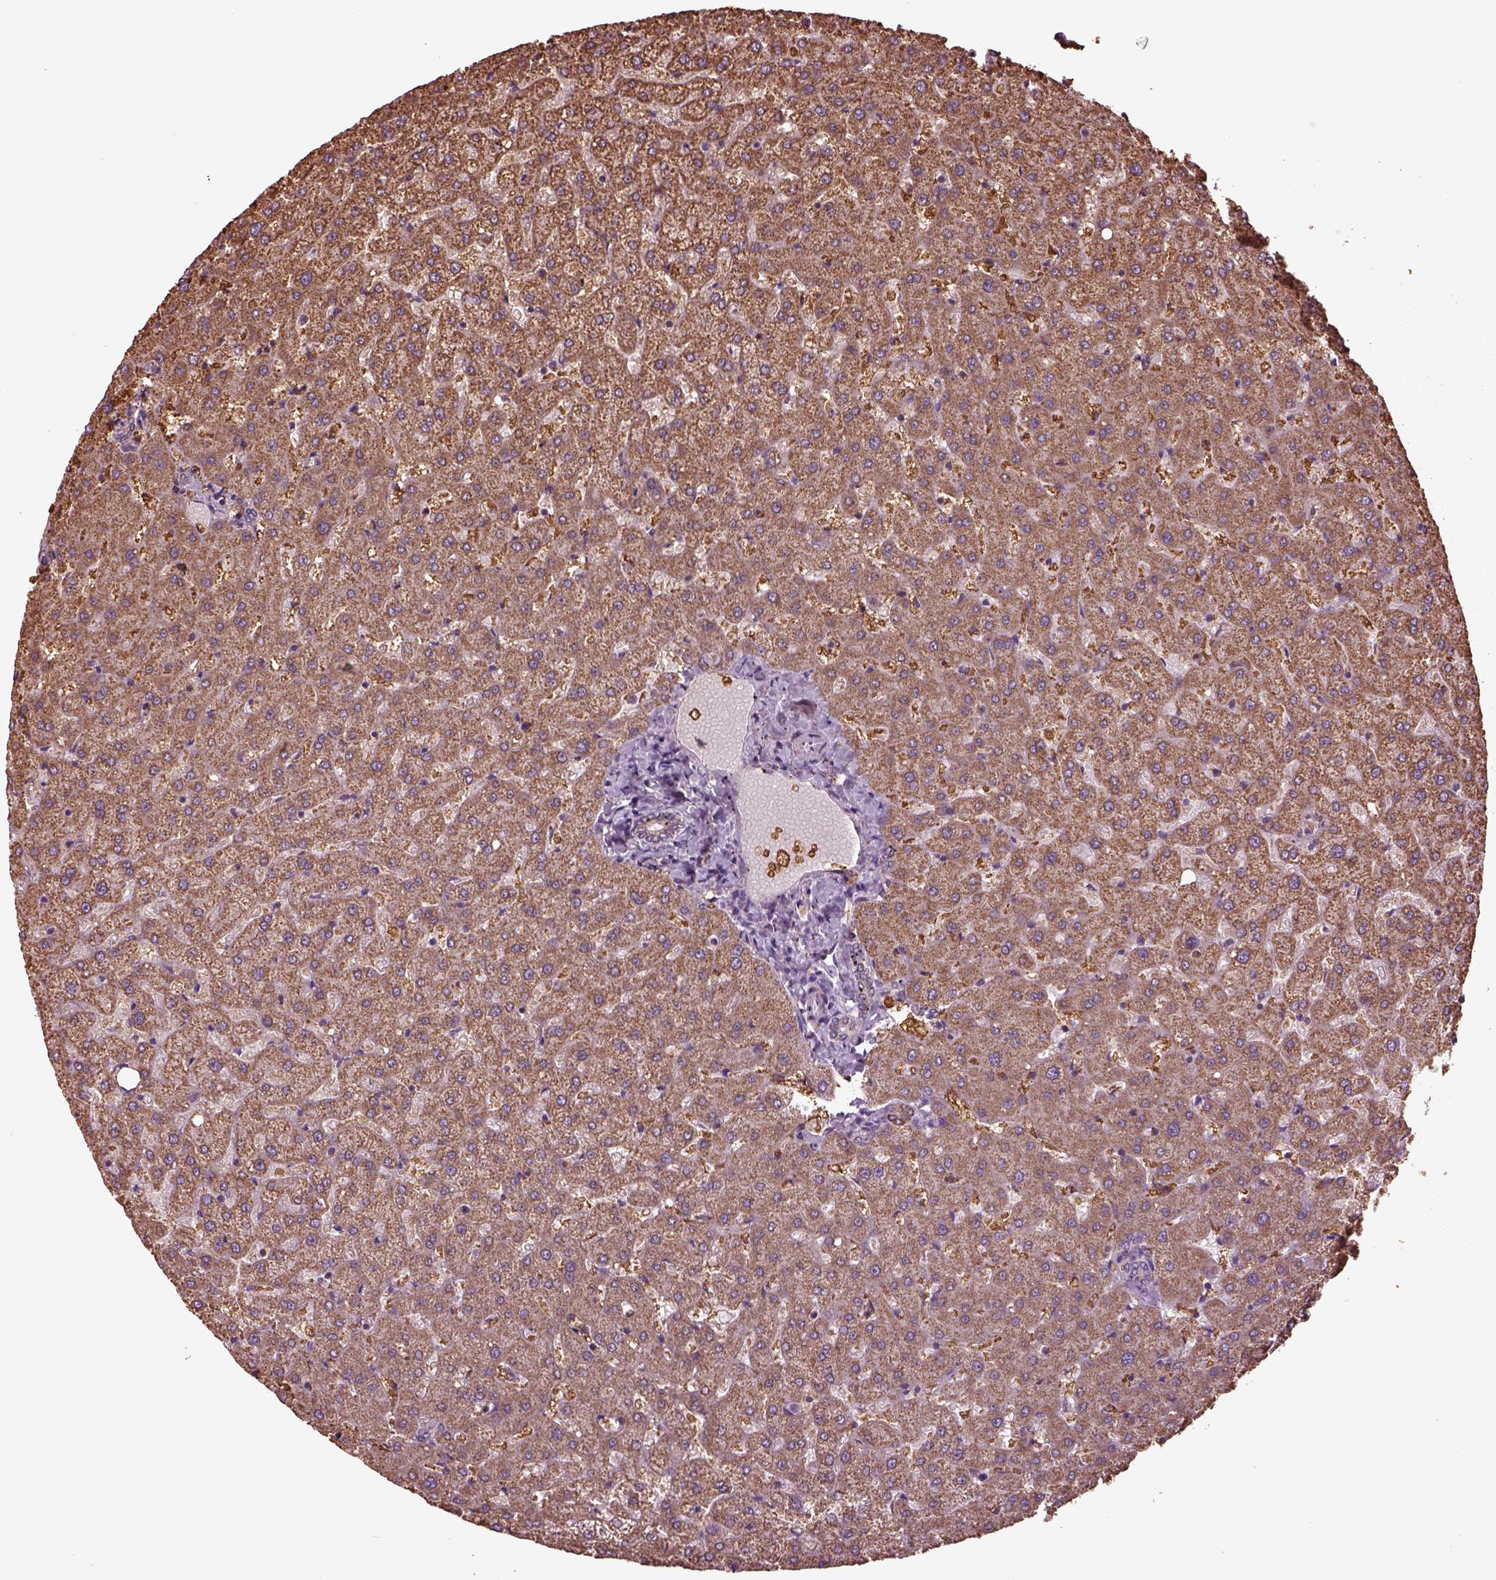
{"staining": {"intensity": "negative", "quantity": "none", "location": "none"}, "tissue": "liver", "cell_type": "Cholangiocytes", "image_type": "normal", "snomed": [{"axis": "morphology", "description": "Normal tissue, NOS"}, {"axis": "topography", "description": "Liver"}], "caption": "Human liver stained for a protein using immunohistochemistry demonstrates no staining in cholangiocytes.", "gene": "TMEM254", "patient": {"sex": "female", "age": 50}}